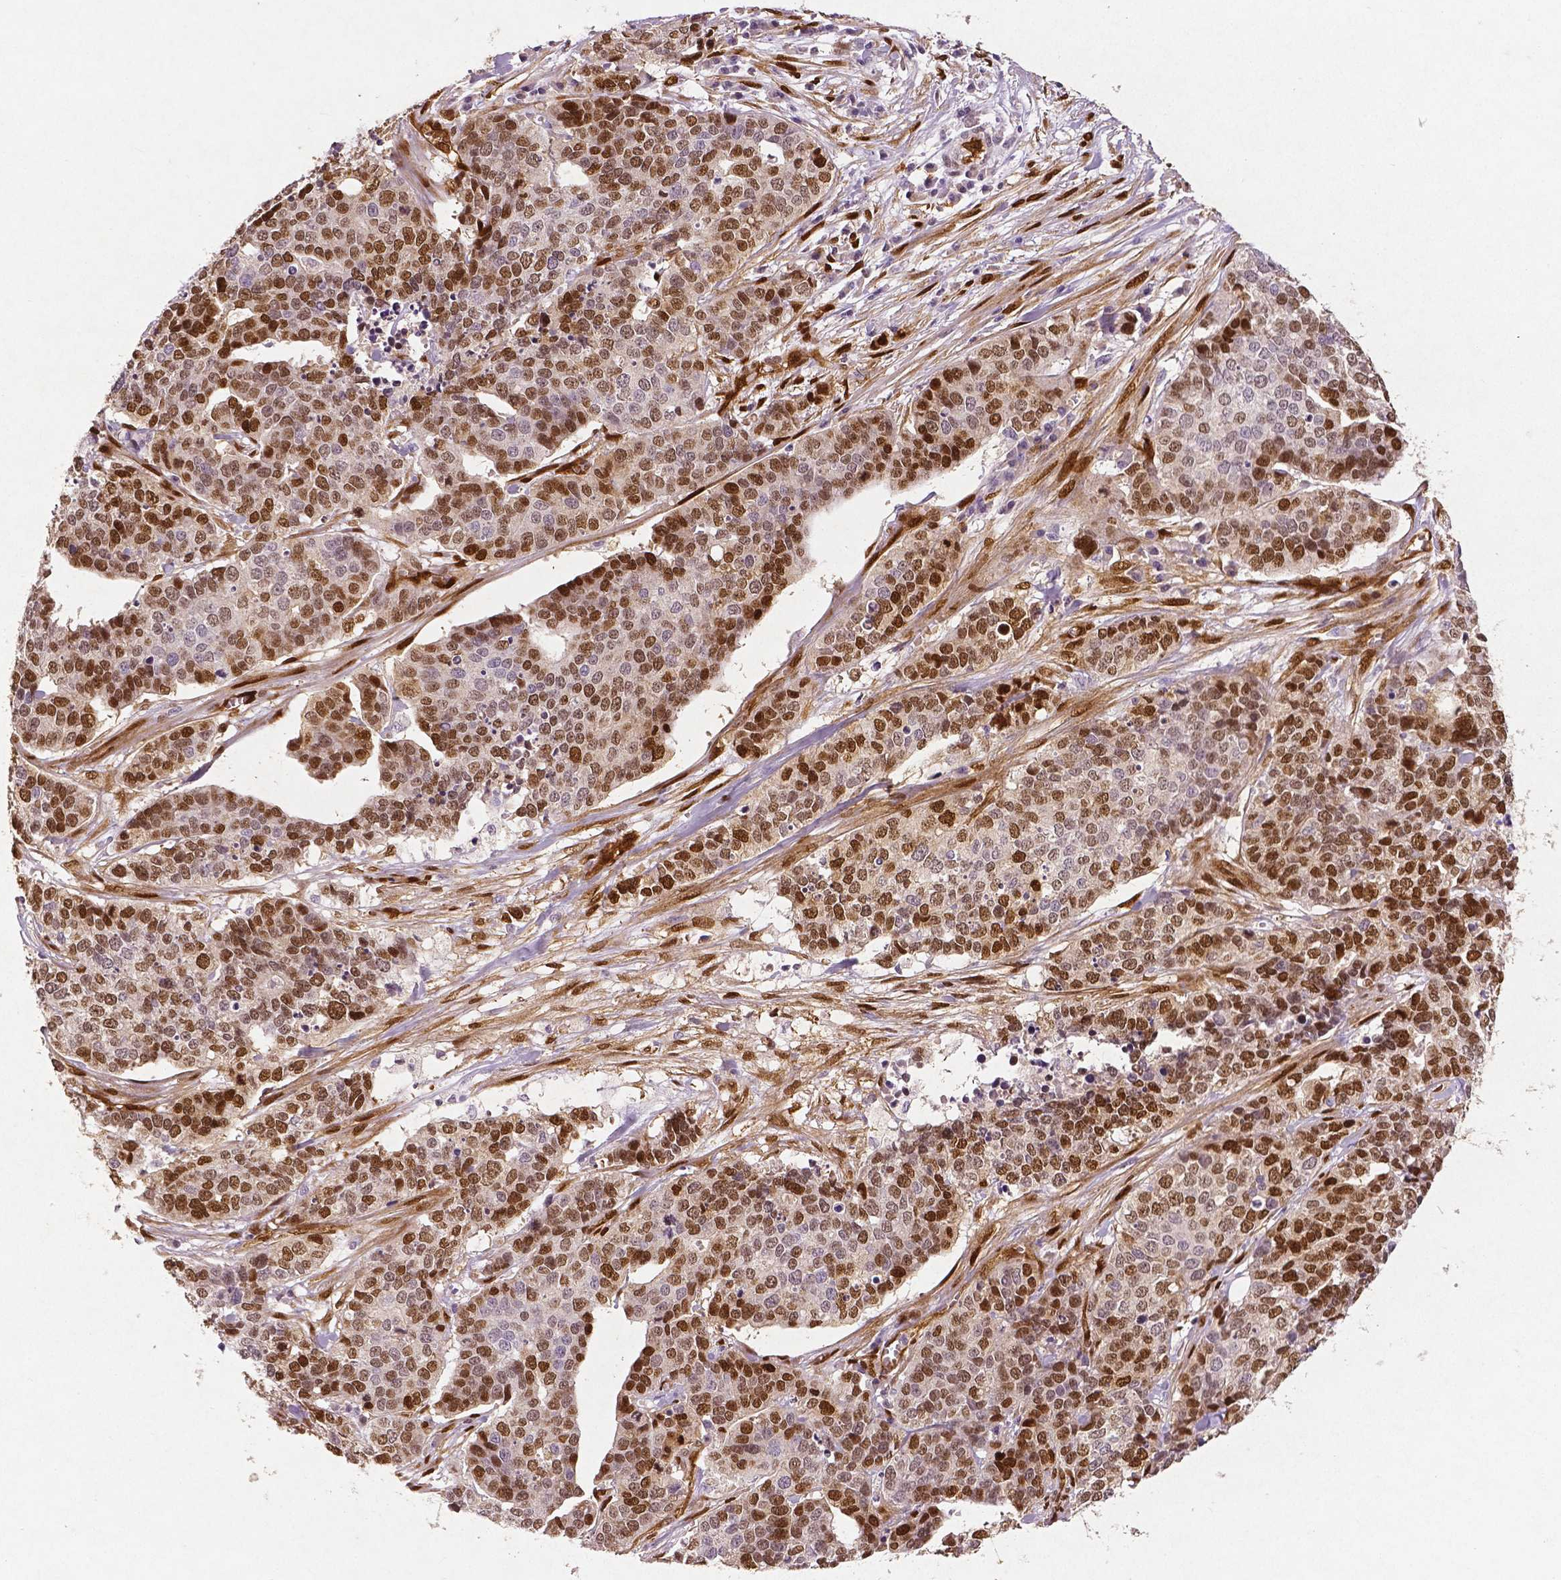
{"staining": {"intensity": "moderate", "quantity": ">75%", "location": "cytoplasmic/membranous,nuclear"}, "tissue": "ovarian cancer", "cell_type": "Tumor cells", "image_type": "cancer", "snomed": [{"axis": "morphology", "description": "Carcinoma, endometroid"}, {"axis": "topography", "description": "Ovary"}], "caption": "Brown immunohistochemical staining in human ovarian cancer displays moderate cytoplasmic/membranous and nuclear expression in about >75% of tumor cells. (Brightfield microscopy of DAB IHC at high magnification).", "gene": "WWTR1", "patient": {"sex": "female", "age": 65}}